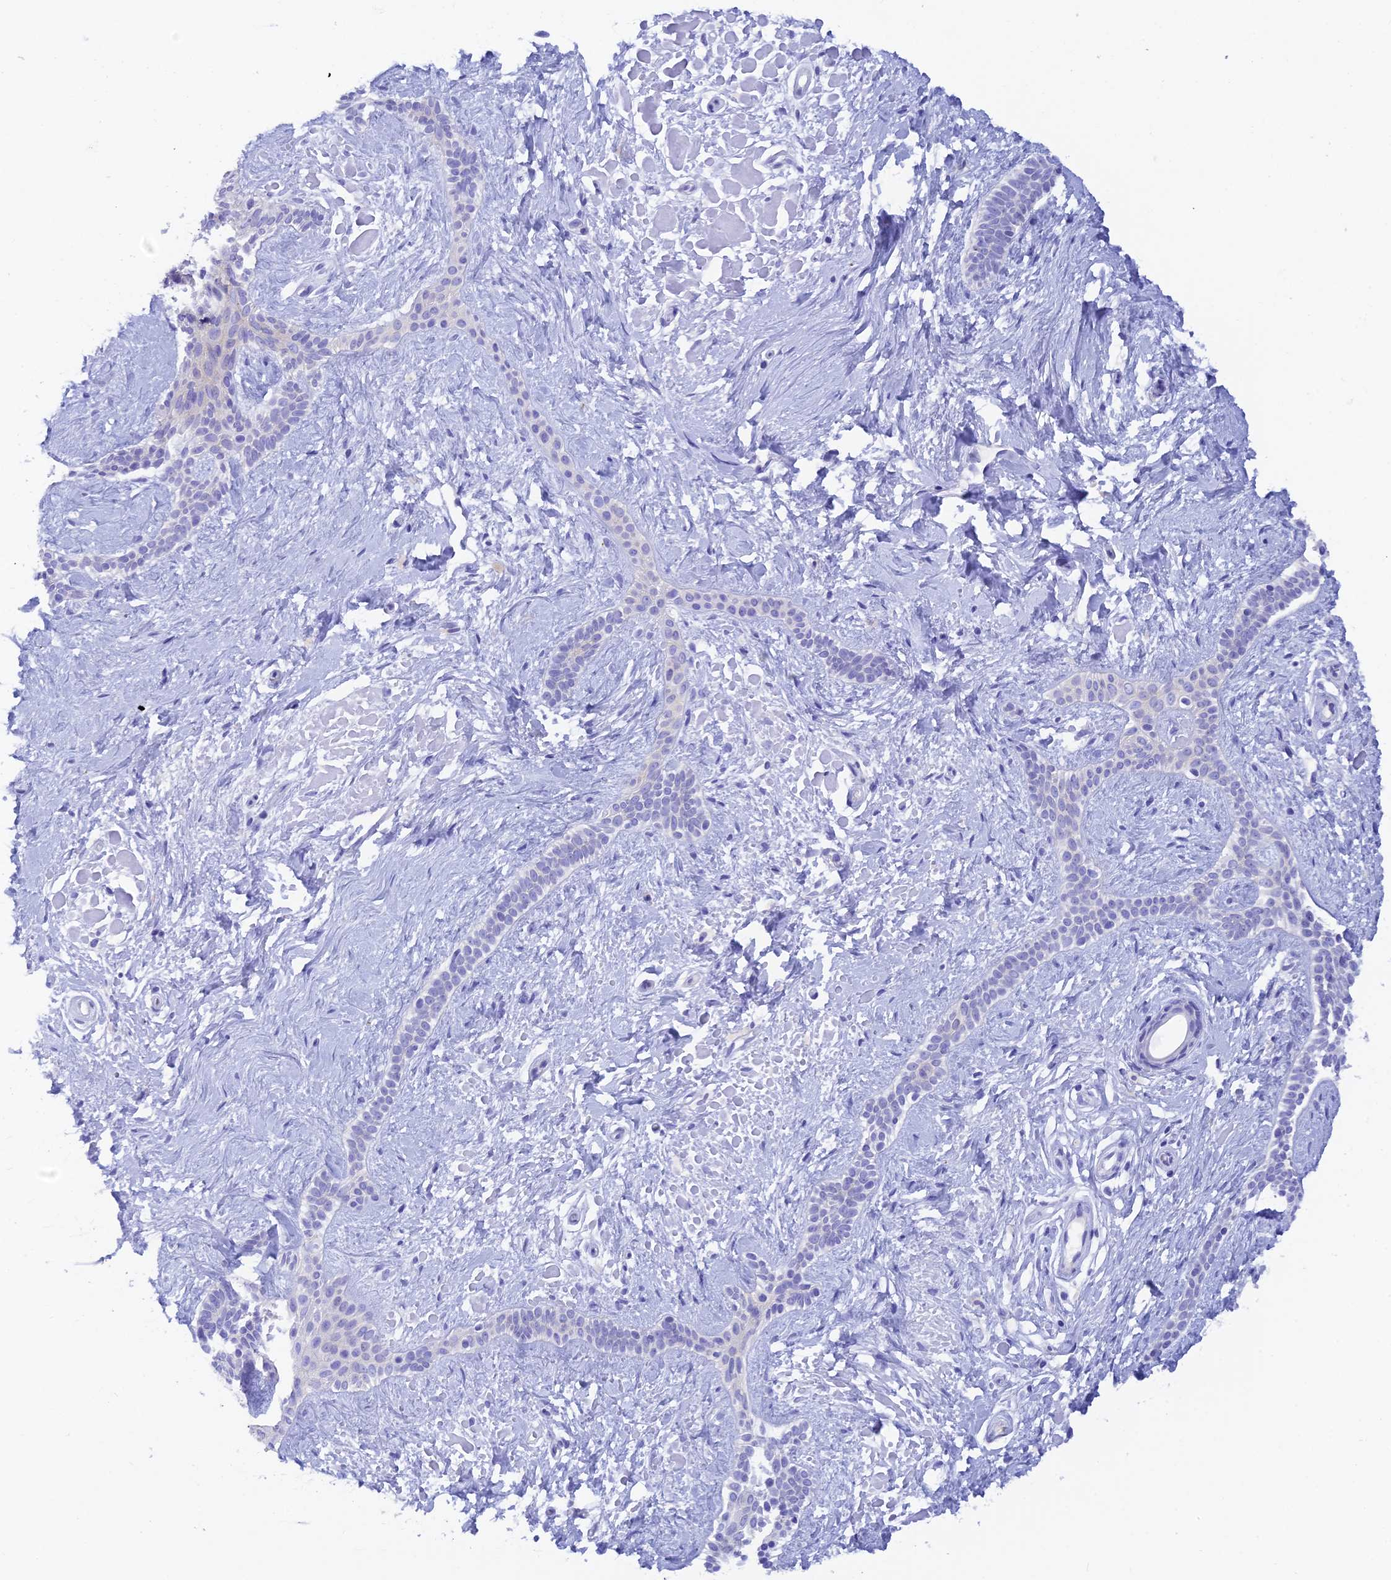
{"staining": {"intensity": "negative", "quantity": "none", "location": "none"}, "tissue": "skin cancer", "cell_type": "Tumor cells", "image_type": "cancer", "snomed": [{"axis": "morphology", "description": "Basal cell carcinoma"}, {"axis": "topography", "description": "Skin"}], "caption": "Immunohistochemistry (IHC) histopathology image of neoplastic tissue: human skin cancer stained with DAB reveals no significant protein staining in tumor cells. (DAB immunohistochemistry, high magnification).", "gene": "REG1A", "patient": {"sex": "male", "age": 78}}